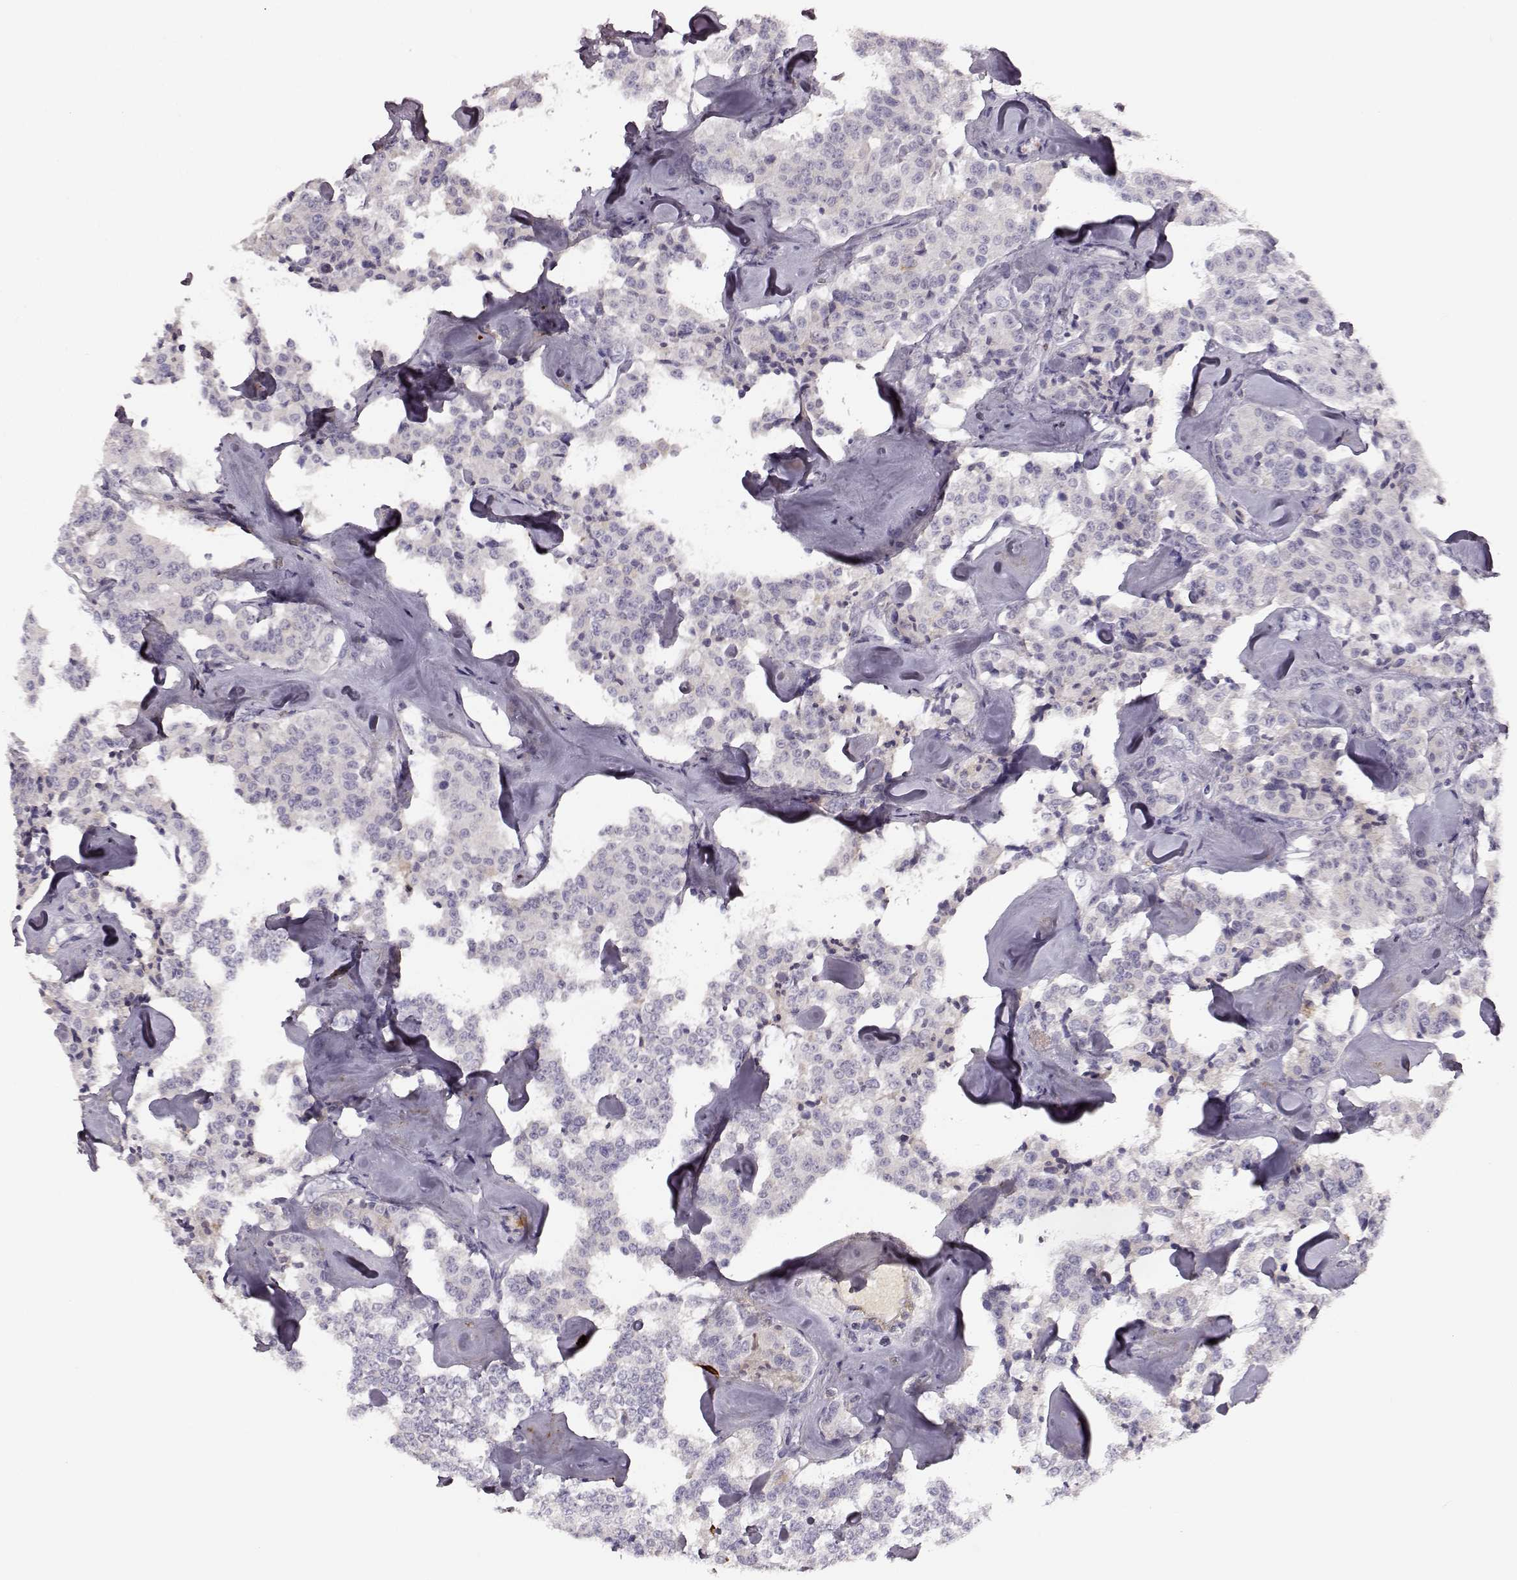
{"staining": {"intensity": "negative", "quantity": "none", "location": "none"}, "tissue": "carcinoid", "cell_type": "Tumor cells", "image_type": "cancer", "snomed": [{"axis": "morphology", "description": "Carcinoid, malignant, NOS"}, {"axis": "topography", "description": "Pancreas"}], "caption": "This photomicrograph is of carcinoid stained with immunohistochemistry to label a protein in brown with the nuclei are counter-stained blue. There is no expression in tumor cells. (DAB immunohistochemistry (IHC) visualized using brightfield microscopy, high magnification).", "gene": "TRIM69", "patient": {"sex": "male", "age": 41}}